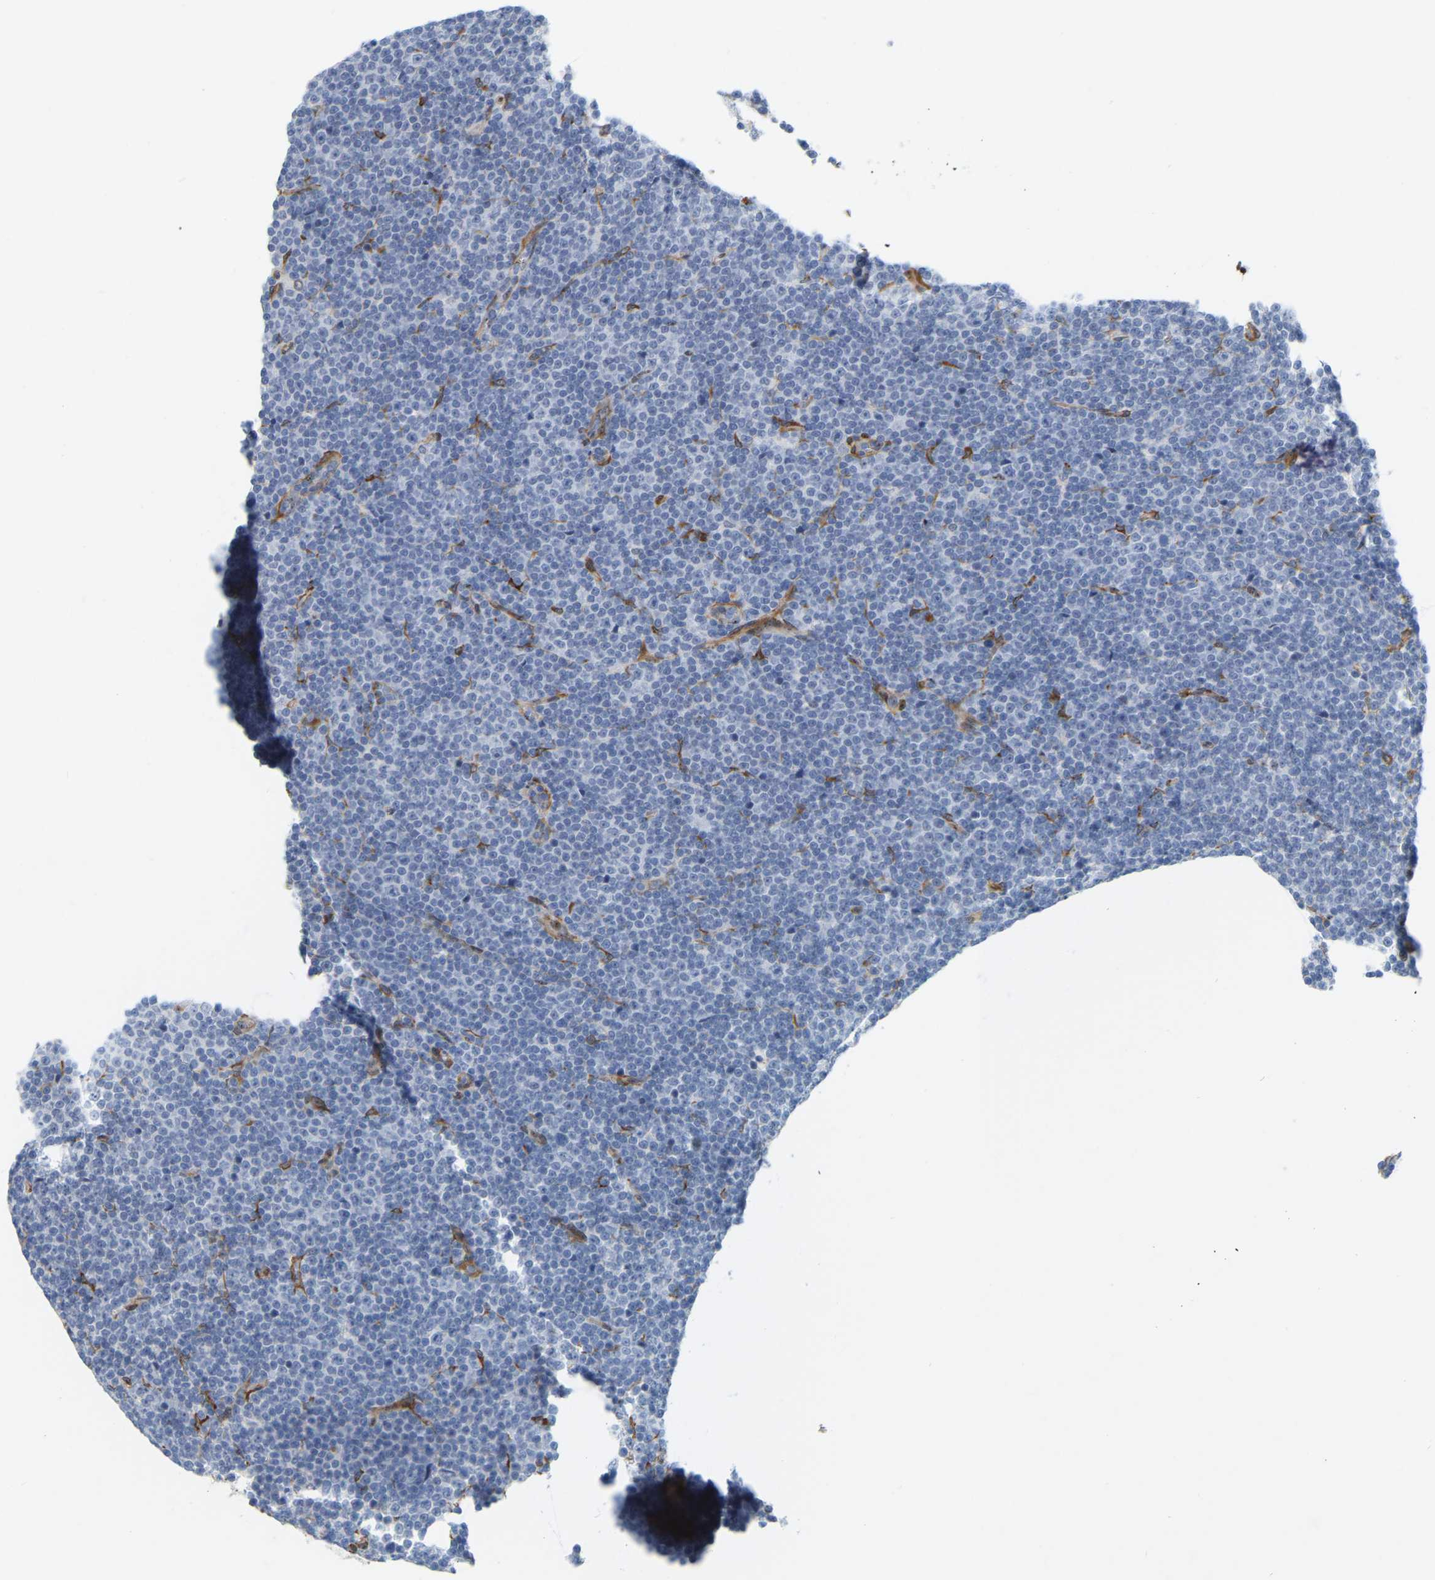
{"staining": {"intensity": "negative", "quantity": "none", "location": "none"}, "tissue": "lymphoma", "cell_type": "Tumor cells", "image_type": "cancer", "snomed": [{"axis": "morphology", "description": "Malignant lymphoma, non-Hodgkin's type, Low grade"}, {"axis": "topography", "description": "Lymph node"}], "caption": "Immunohistochemistry (IHC) of human lymphoma demonstrates no positivity in tumor cells. The staining was performed using DAB to visualize the protein expression in brown, while the nuclei were stained in blue with hematoxylin (Magnification: 20x).", "gene": "RAPH1", "patient": {"sex": "female", "age": 67}}